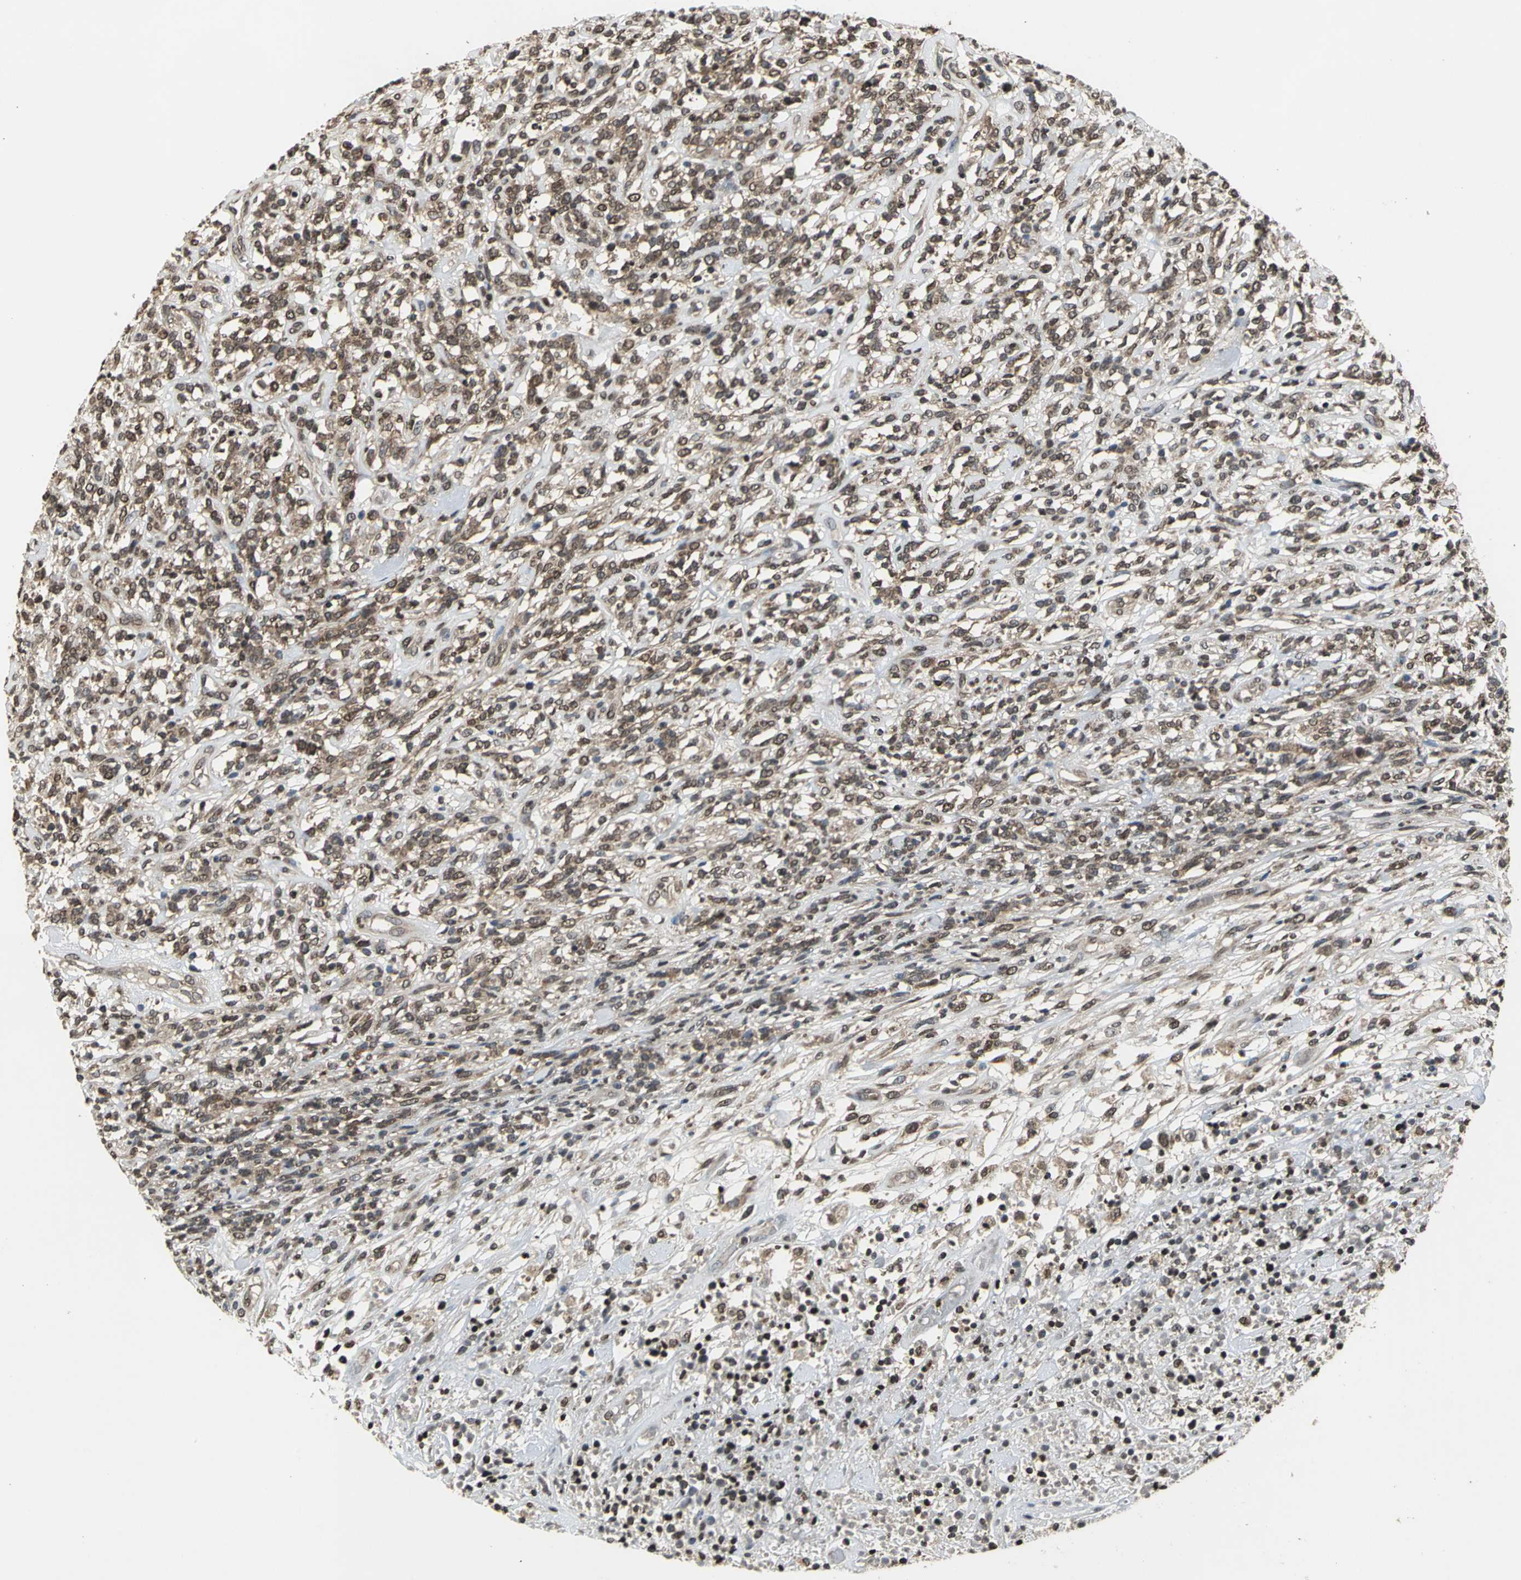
{"staining": {"intensity": "moderate", "quantity": ">75%", "location": "cytoplasmic/membranous,nuclear"}, "tissue": "lymphoma", "cell_type": "Tumor cells", "image_type": "cancer", "snomed": [{"axis": "morphology", "description": "Malignant lymphoma, non-Hodgkin's type, High grade"}, {"axis": "topography", "description": "Lymph node"}], "caption": "This is a histology image of immunohistochemistry (IHC) staining of malignant lymphoma, non-Hodgkin's type (high-grade), which shows moderate expression in the cytoplasmic/membranous and nuclear of tumor cells.", "gene": "AHR", "patient": {"sex": "female", "age": 73}}